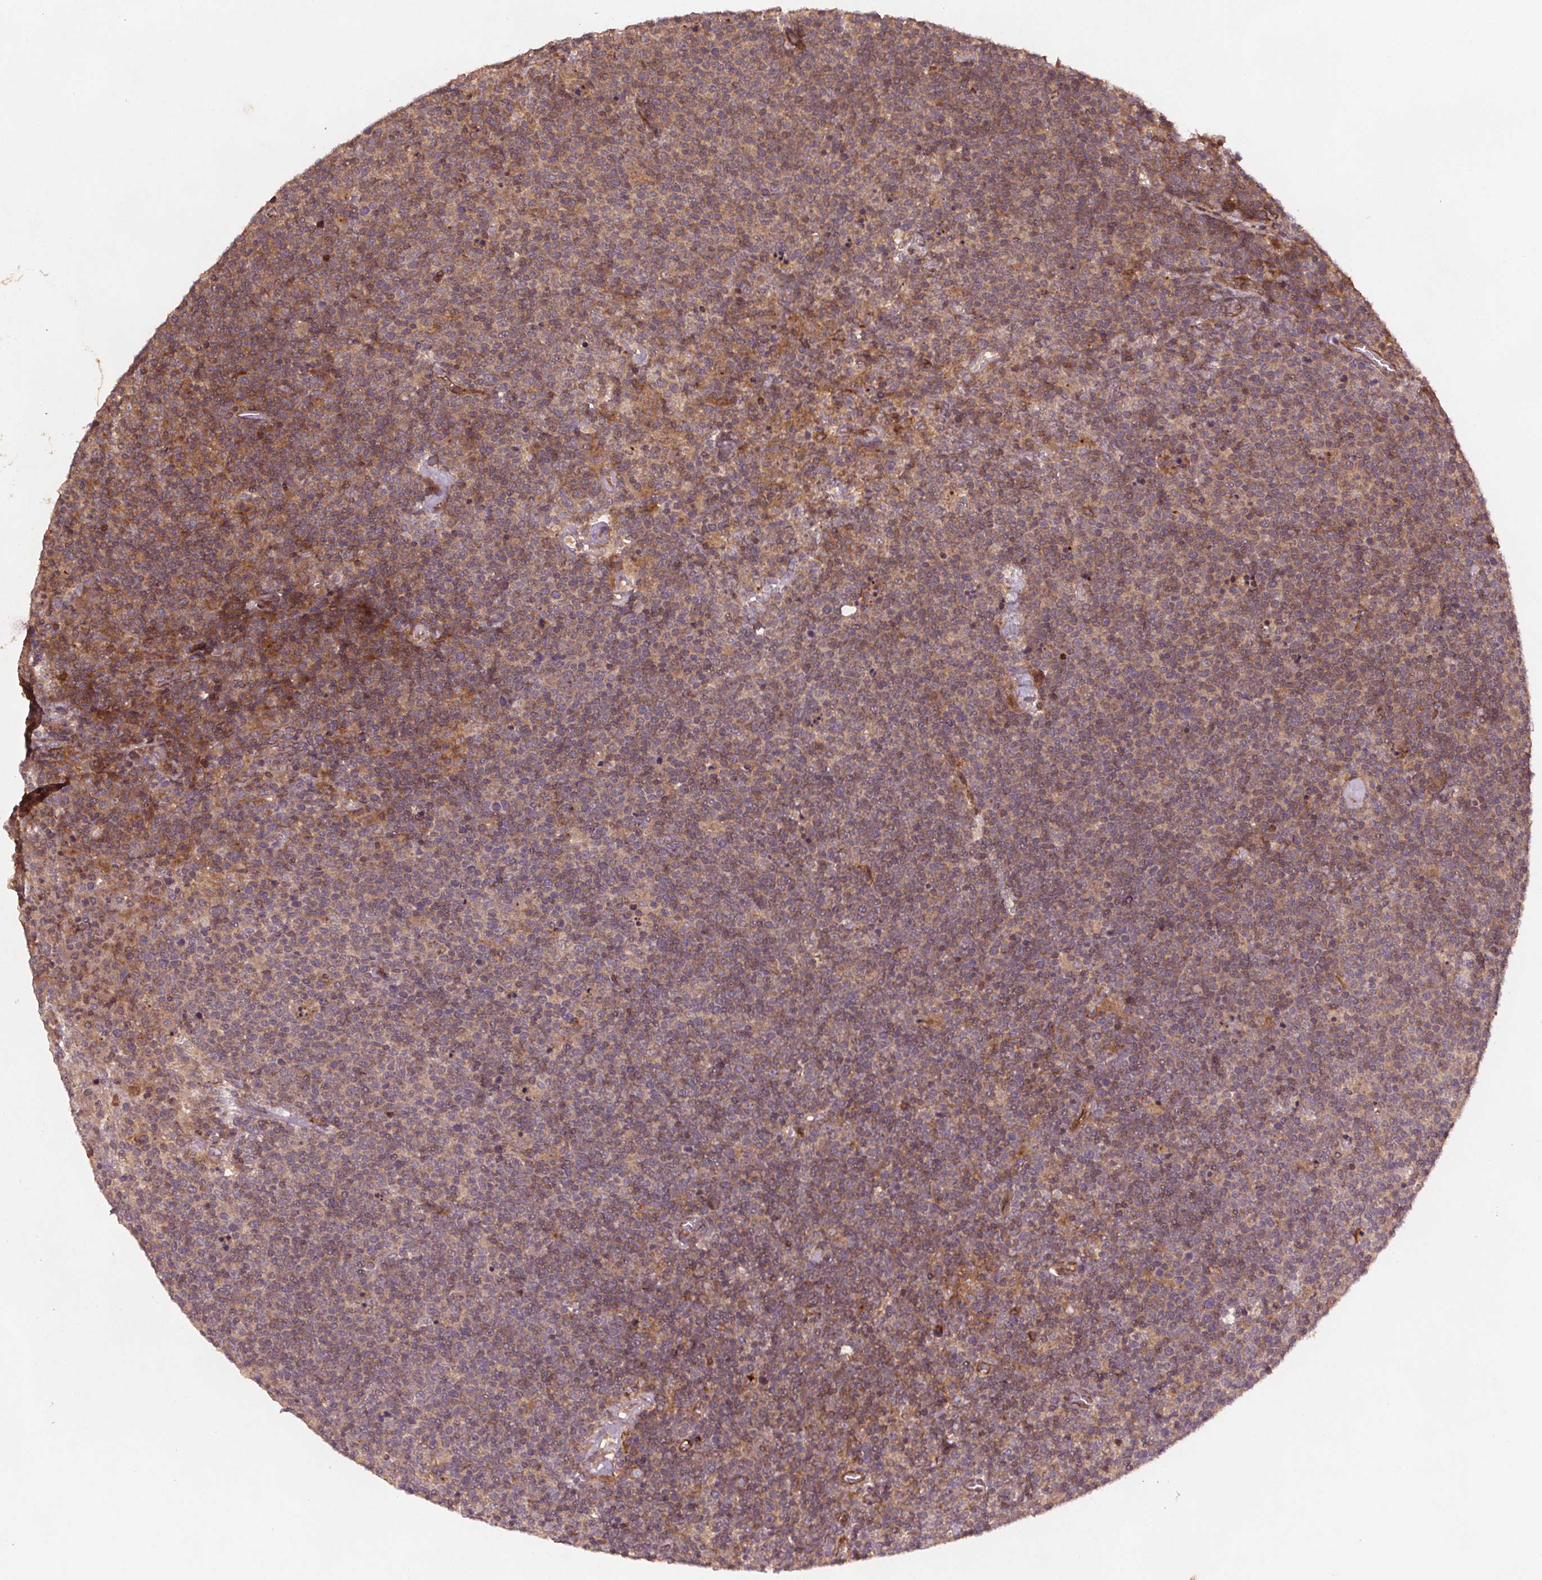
{"staining": {"intensity": "weak", "quantity": ">75%", "location": "cytoplasmic/membranous"}, "tissue": "lymphoma", "cell_type": "Tumor cells", "image_type": "cancer", "snomed": [{"axis": "morphology", "description": "Malignant lymphoma, non-Hodgkin's type, High grade"}, {"axis": "topography", "description": "Lymph node"}], "caption": "Protein analysis of malignant lymphoma, non-Hodgkin's type (high-grade) tissue displays weak cytoplasmic/membranous positivity in approximately >75% of tumor cells.", "gene": "SEC14L2", "patient": {"sex": "male", "age": 61}}